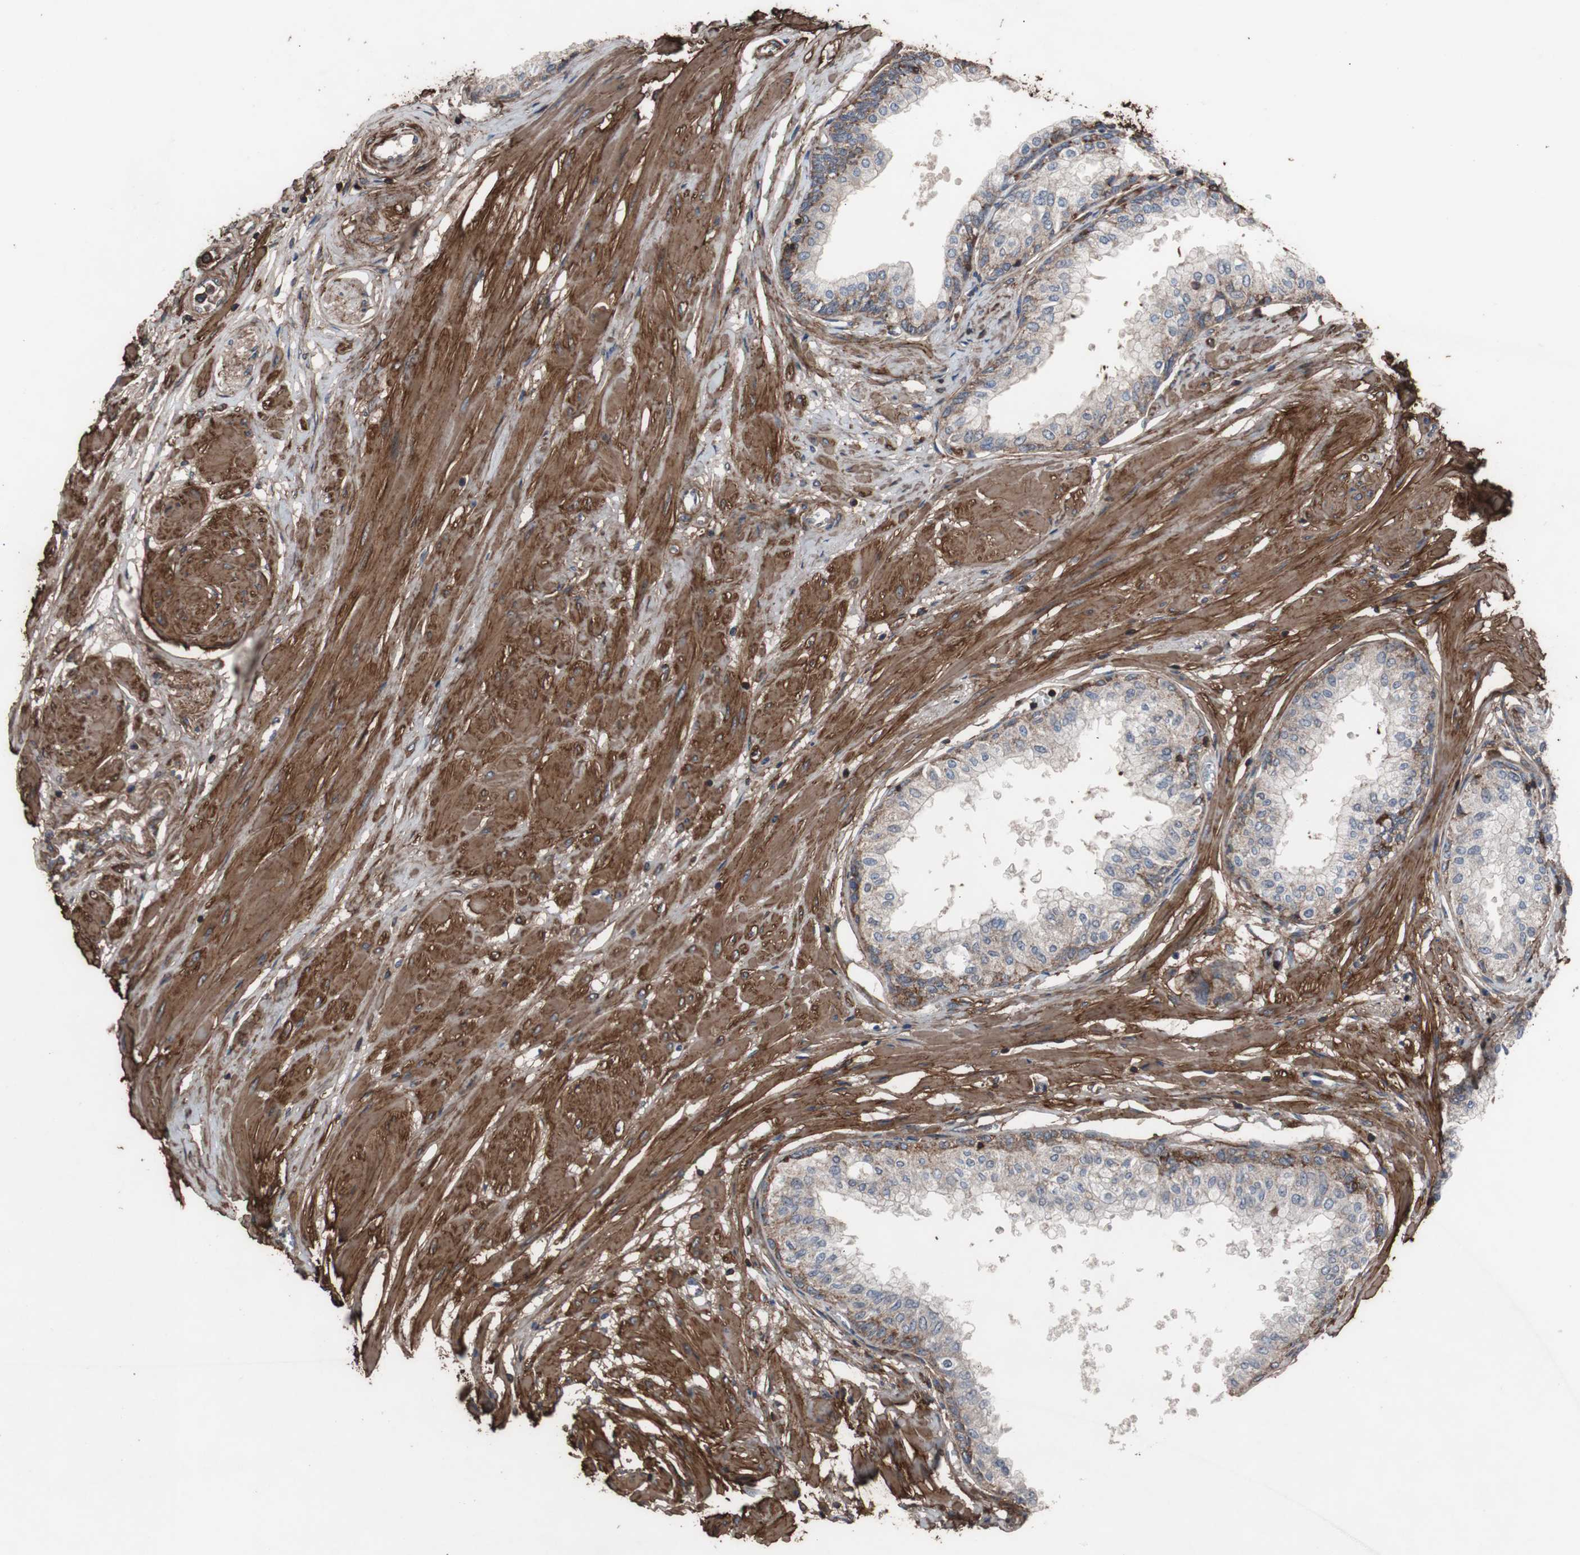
{"staining": {"intensity": "moderate", "quantity": "<25%", "location": "cytoplasmic/membranous"}, "tissue": "prostate", "cell_type": "Glandular cells", "image_type": "normal", "snomed": [{"axis": "morphology", "description": "Normal tissue, NOS"}, {"axis": "topography", "description": "Prostate"}, {"axis": "topography", "description": "Seminal veicle"}], "caption": "Unremarkable prostate shows moderate cytoplasmic/membranous staining in about <25% of glandular cells (DAB IHC, brown staining for protein, blue staining for nuclei)..", "gene": "COL6A2", "patient": {"sex": "male", "age": 60}}